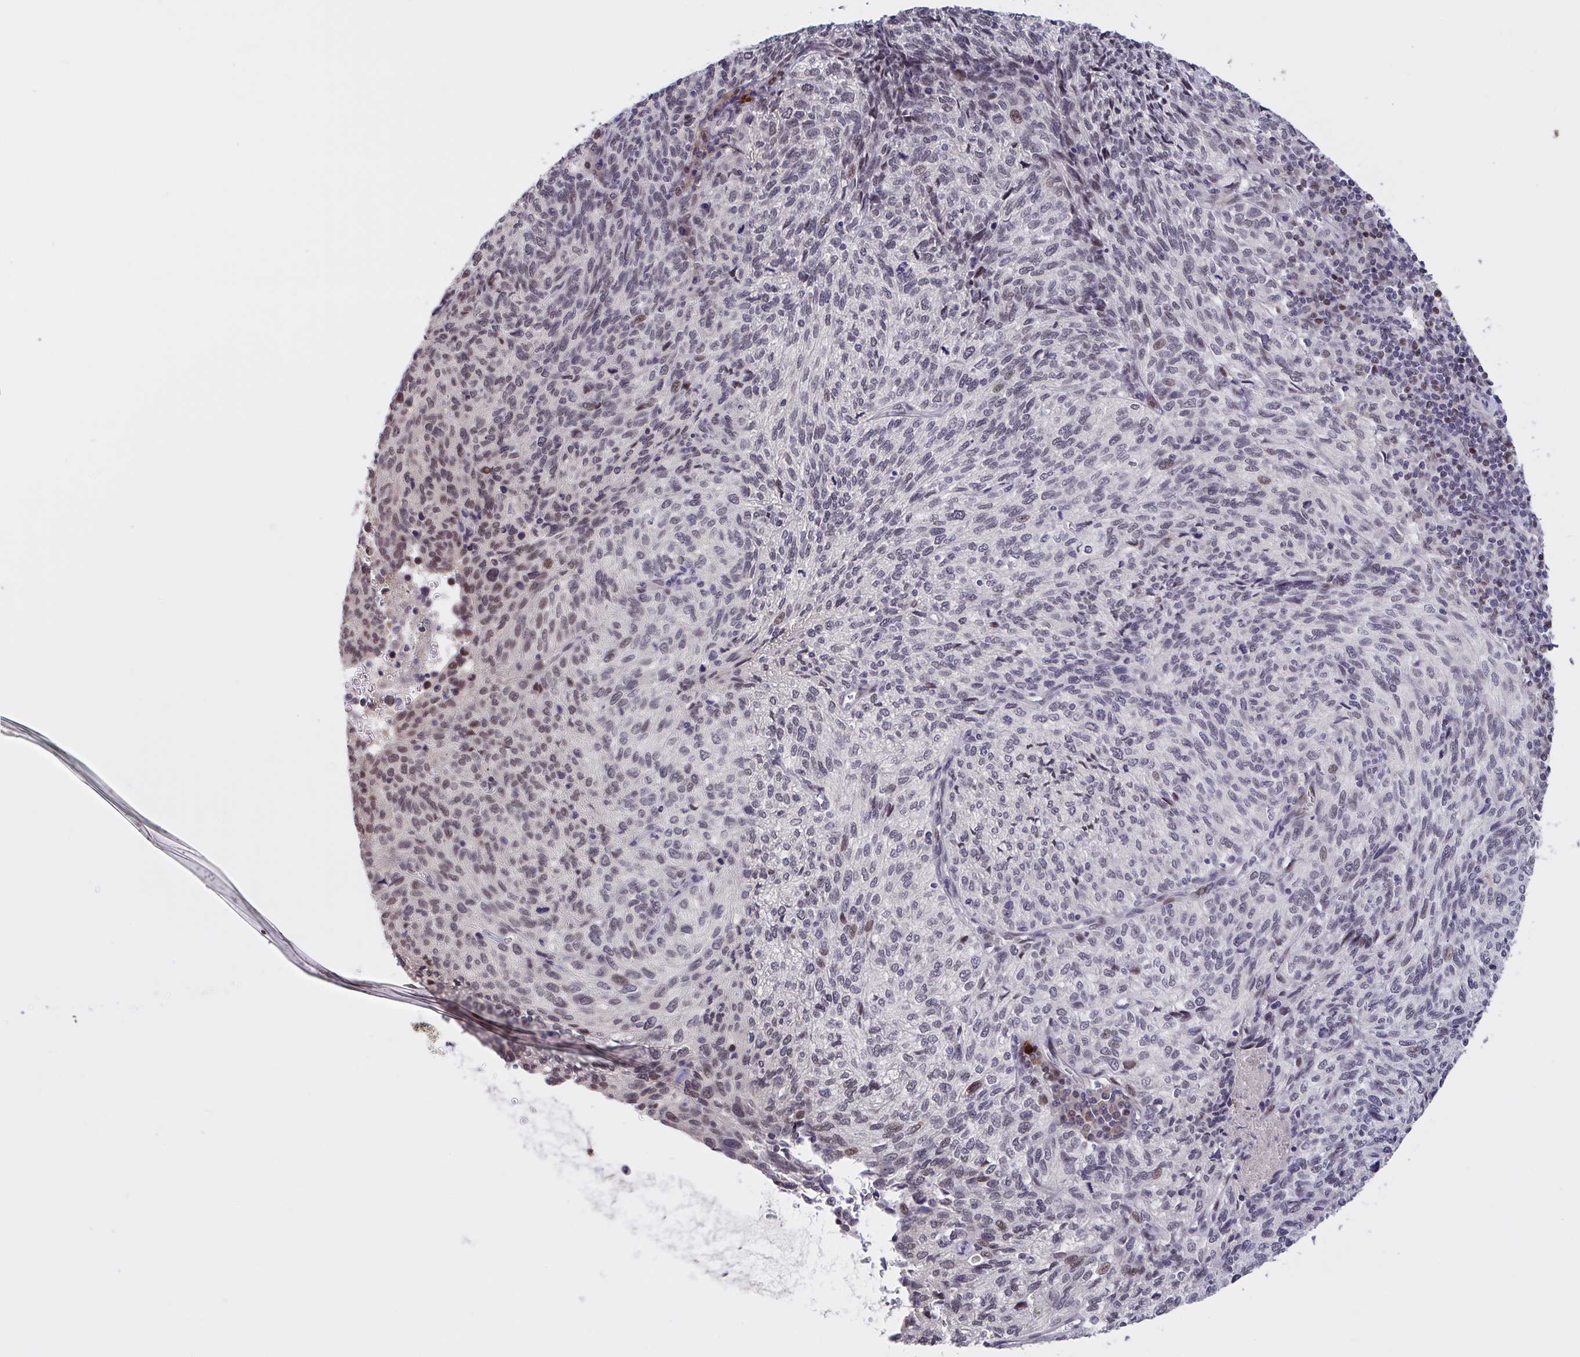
{"staining": {"intensity": "weak", "quantity": "<25%", "location": "nuclear"}, "tissue": "cervical cancer", "cell_type": "Tumor cells", "image_type": "cancer", "snomed": [{"axis": "morphology", "description": "Squamous cell carcinoma, NOS"}, {"axis": "topography", "description": "Cervix"}], "caption": "Micrograph shows no protein staining in tumor cells of cervical squamous cell carcinoma tissue. (DAB (3,3'-diaminobenzidine) IHC visualized using brightfield microscopy, high magnification).", "gene": "ZNF414", "patient": {"sex": "female", "age": 45}}